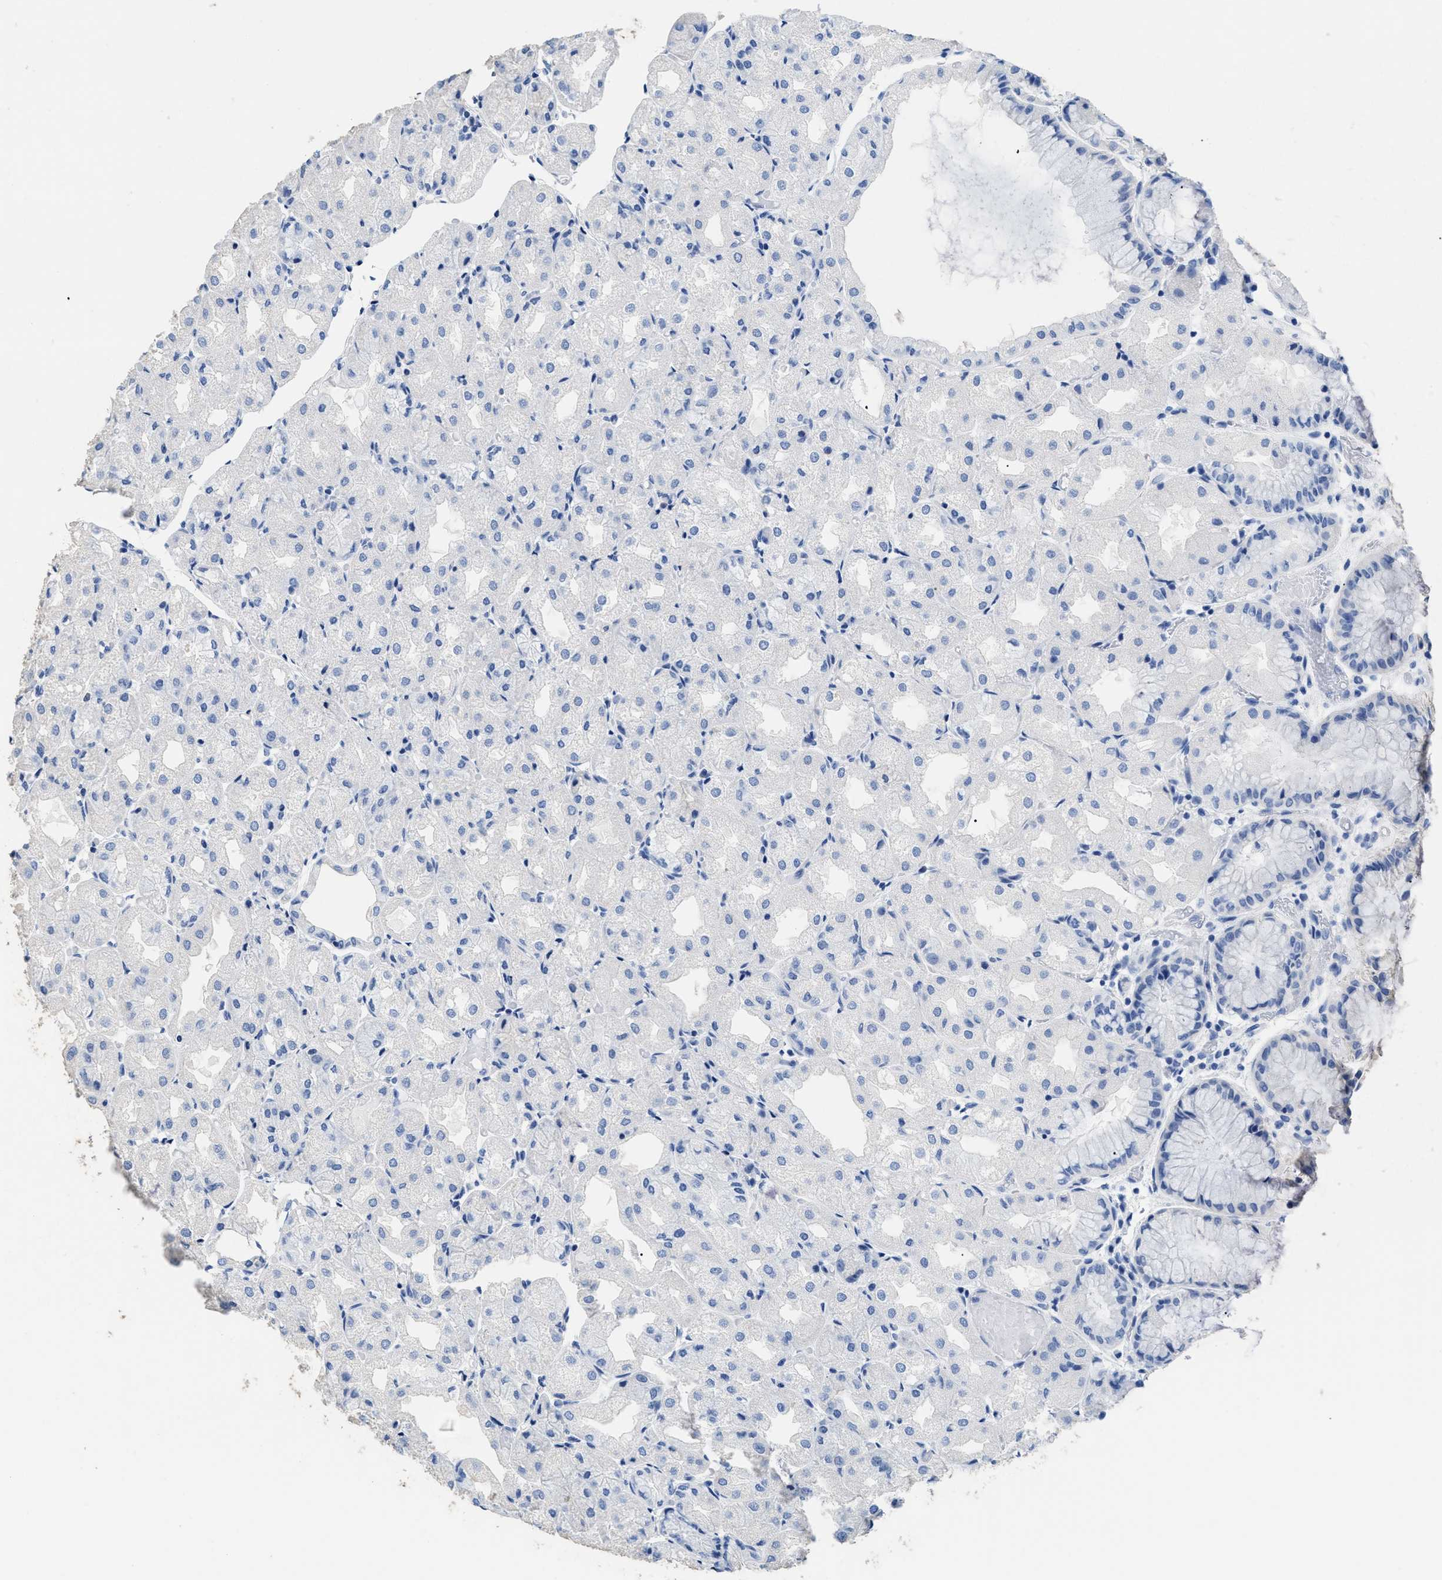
{"staining": {"intensity": "negative", "quantity": "none", "location": "none"}, "tissue": "stomach", "cell_type": "Glandular cells", "image_type": "normal", "snomed": [{"axis": "morphology", "description": "Normal tissue, NOS"}, {"axis": "topography", "description": "Stomach, upper"}], "caption": "The photomicrograph demonstrates no significant staining in glandular cells of stomach. (DAB immunohistochemistry with hematoxylin counter stain).", "gene": "DLC1", "patient": {"sex": "male", "age": 72}}